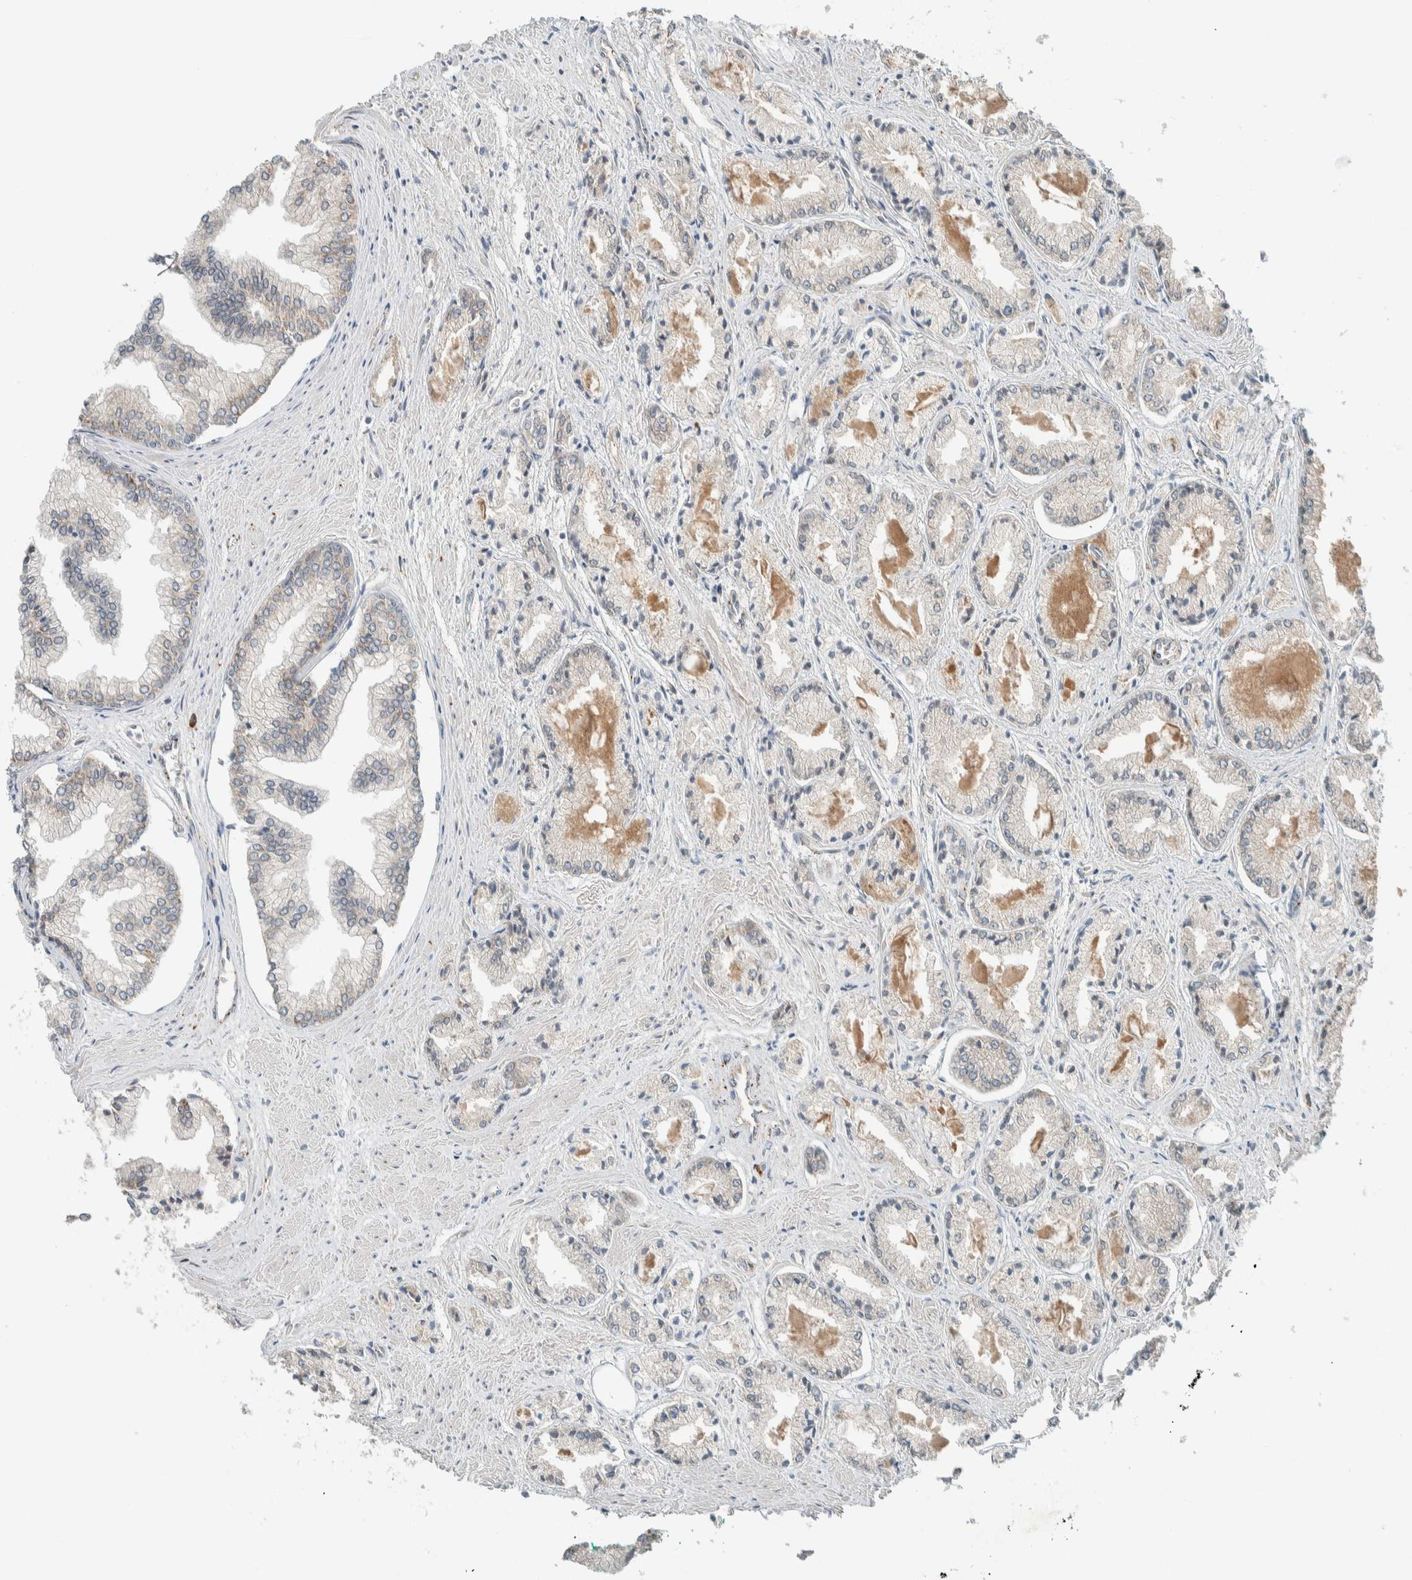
{"staining": {"intensity": "weak", "quantity": "<25%", "location": "cytoplasmic/membranous"}, "tissue": "prostate cancer", "cell_type": "Tumor cells", "image_type": "cancer", "snomed": [{"axis": "morphology", "description": "Adenocarcinoma, Low grade"}, {"axis": "topography", "description": "Prostate"}], "caption": "This is an IHC micrograph of low-grade adenocarcinoma (prostate). There is no expression in tumor cells.", "gene": "CTBP2", "patient": {"sex": "male", "age": 52}}